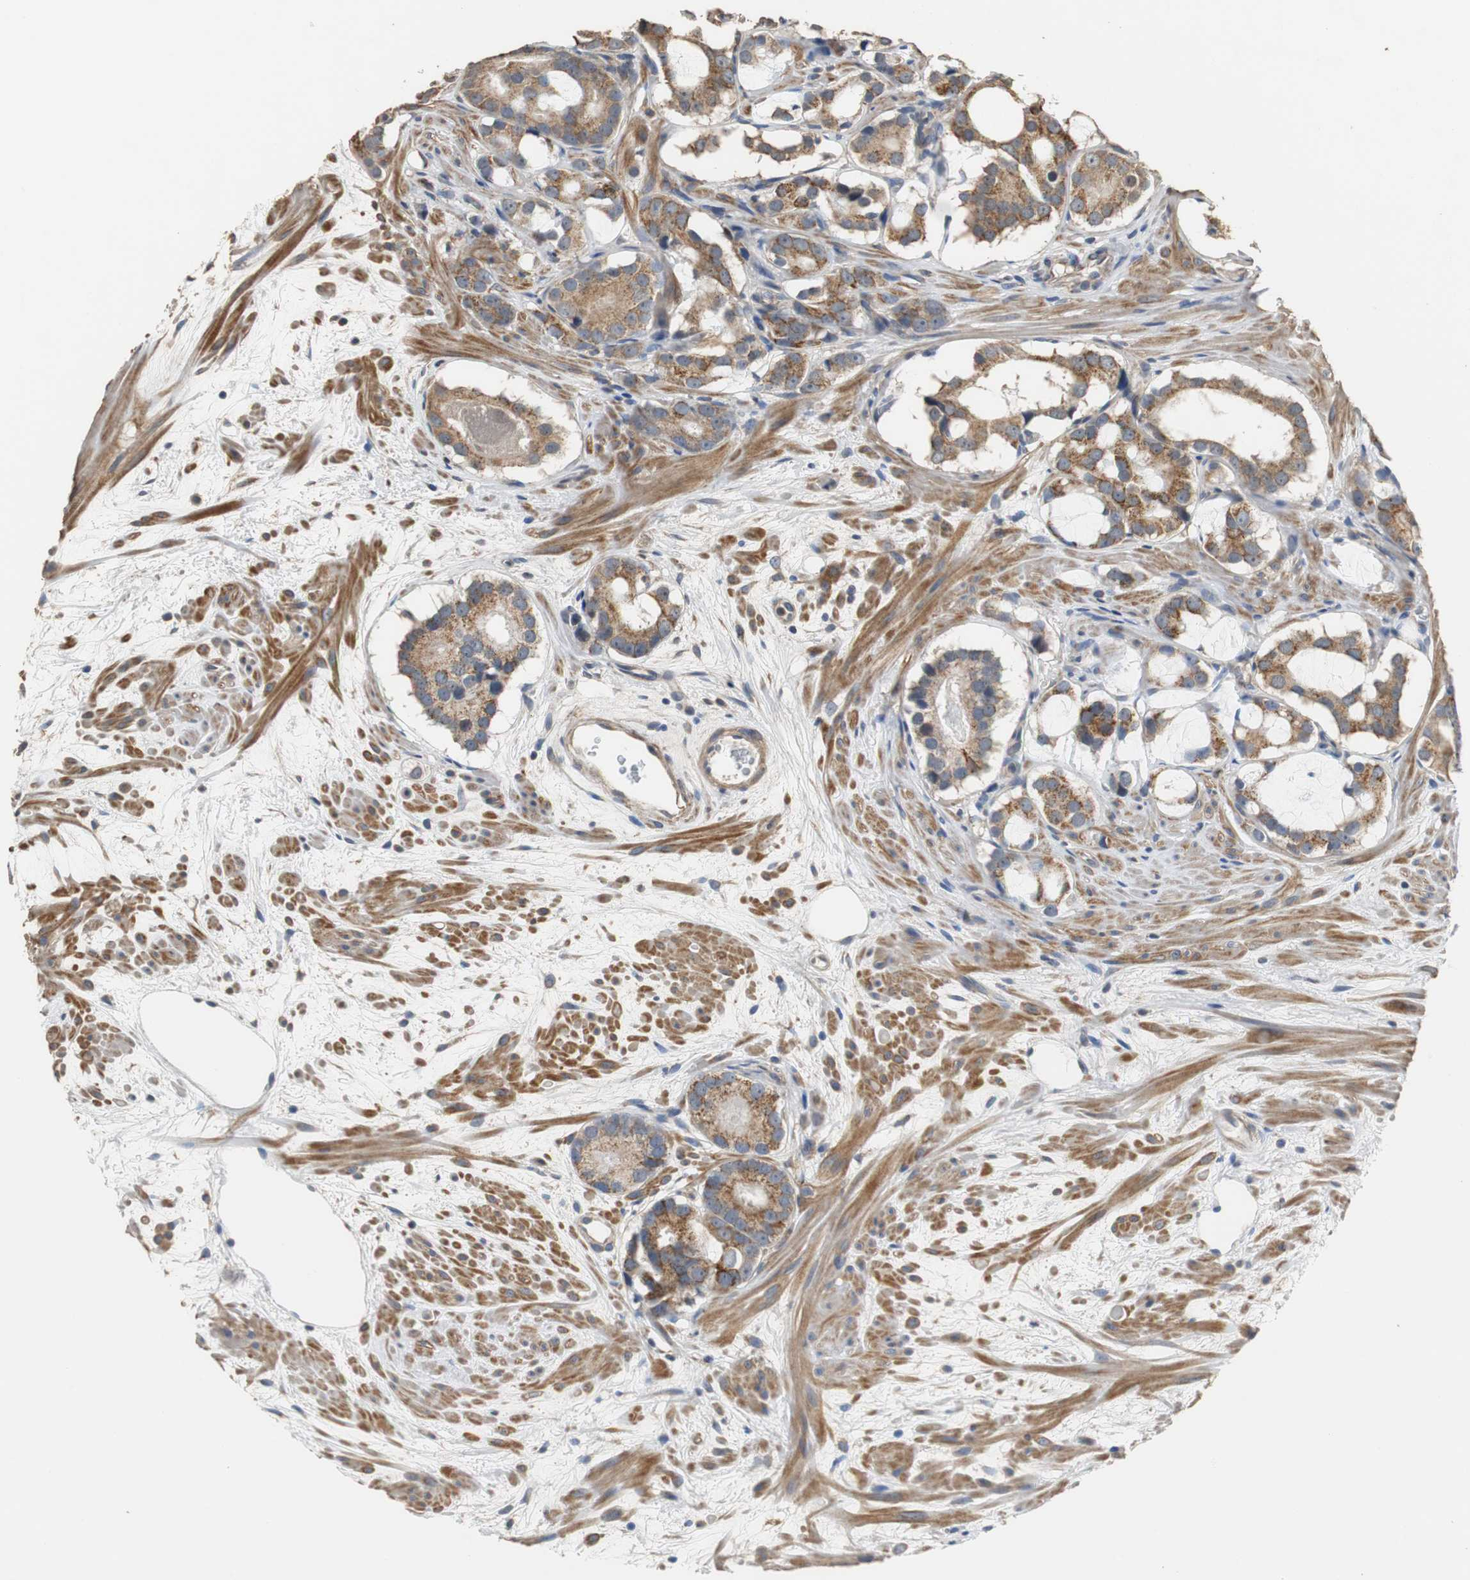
{"staining": {"intensity": "moderate", "quantity": ">75%", "location": "cytoplasmic/membranous"}, "tissue": "prostate cancer", "cell_type": "Tumor cells", "image_type": "cancer", "snomed": [{"axis": "morphology", "description": "Adenocarcinoma, Low grade"}, {"axis": "topography", "description": "Prostate"}], "caption": "Protein positivity by immunohistochemistry (IHC) exhibits moderate cytoplasmic/membranous positivity in approximately >75% of tumor cells in prostate adenocarcinoma (low-grade).", "gene": "HMGCL", "patient": {"sex": "male", "age": 57}}